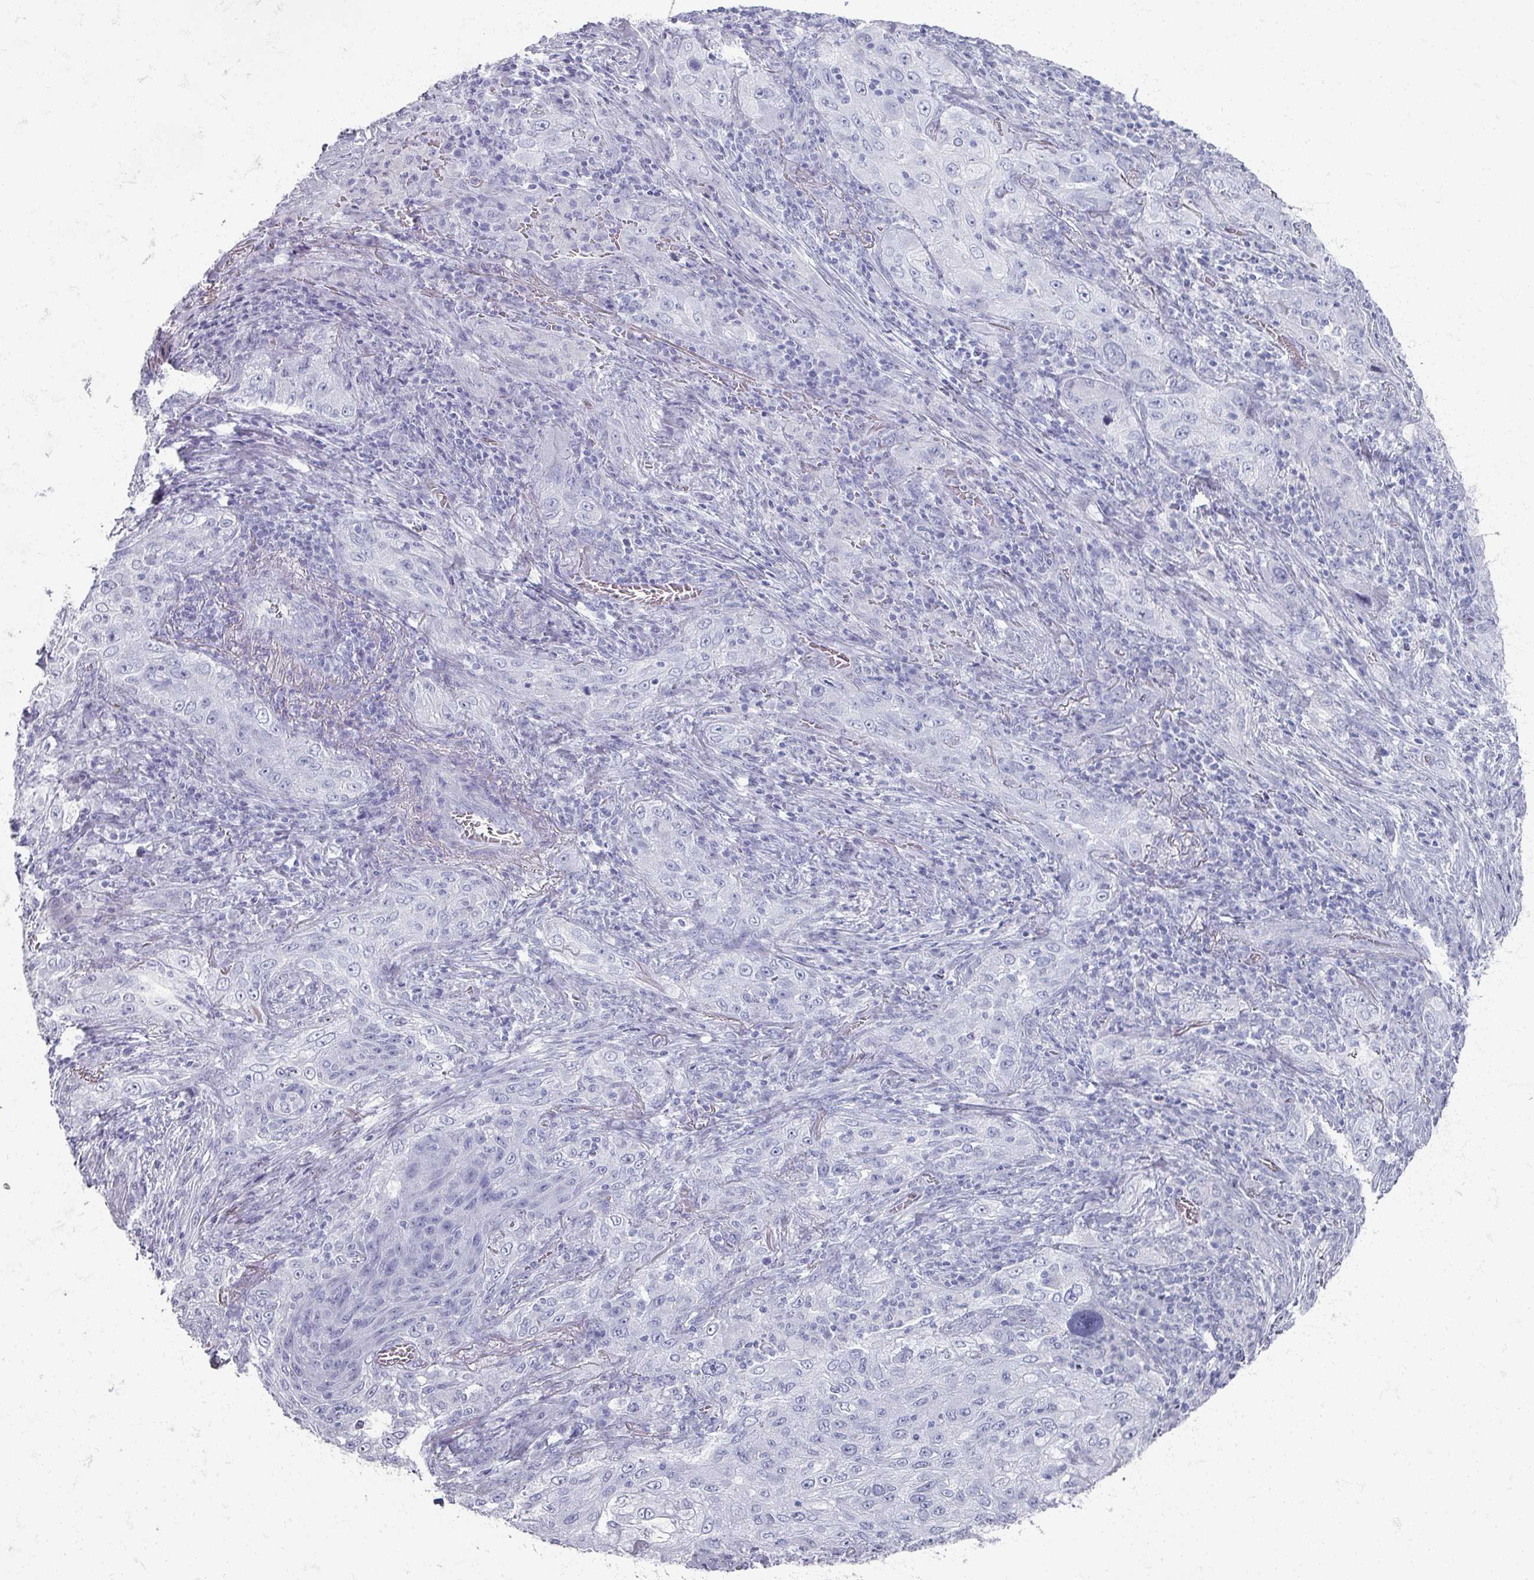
{"staining": {"intensity": "negative", "quantity": "none", "location": "none"}, "tissue": "lung cancer", "cell_type": "Tumor cells", "image_type": "cancer", "snomed": [{"axis": "morphology", "description": "Squamous cell carcinoma, NOS"}, {"axis": "topography", "description": "Lung"}], "caption": "Tumor cells are negative for brown protein staining in lung cancer (squamous cell carcinoma).", "gene": "OMG", "patient": {"sex": "female", "age": 69}}